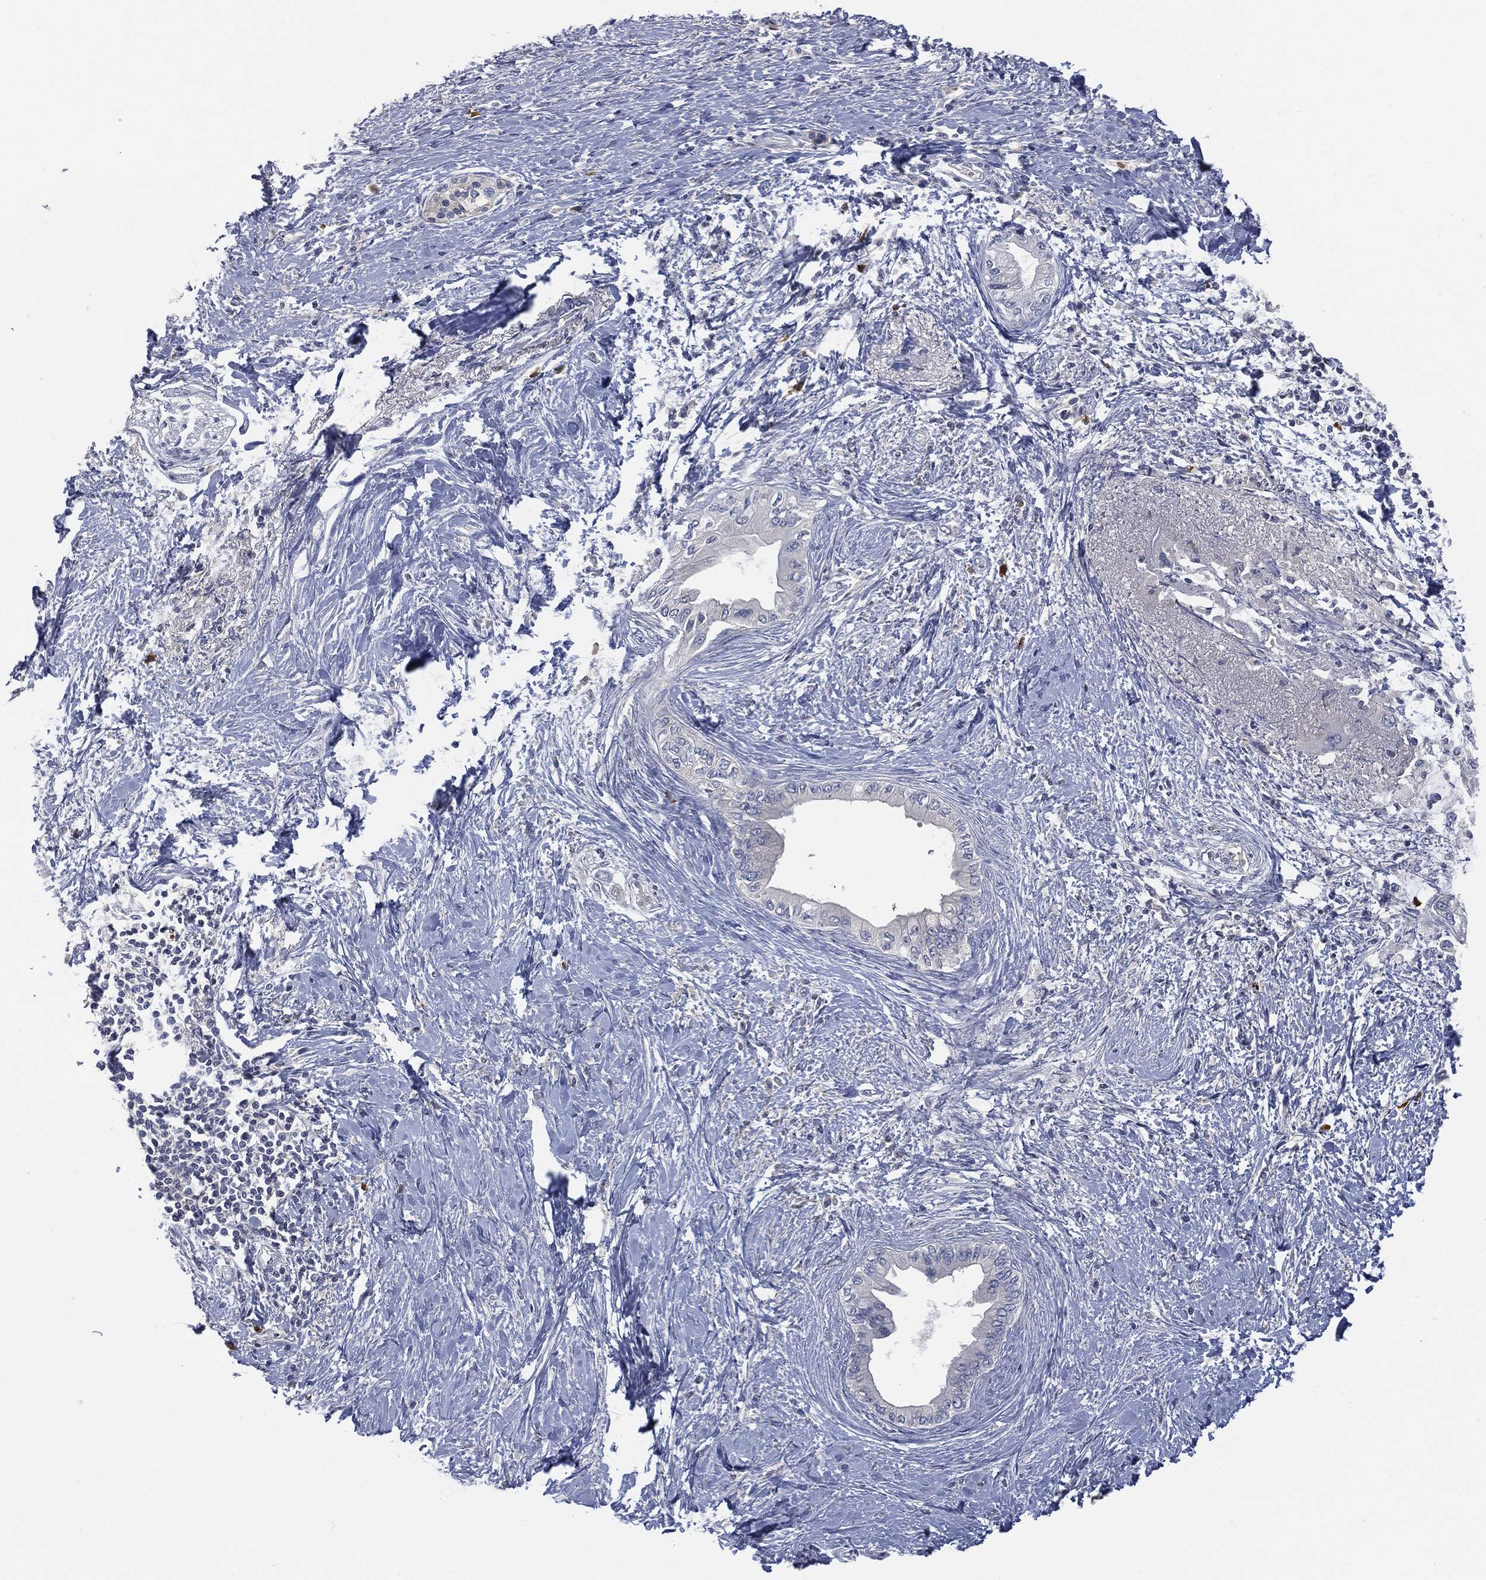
{"staining": {"intensity": "negative", "quantity": "none", "location": "none"}, "tissue": "pancreatic cancer", "cell_type": "Tumor cells", "image_type": "cancer", "snomed": [{"axis": "morphology", "description": "Normal tissue, NOS"}, {"axis": "morphology", "description": "Adenocarcinoma, NOS"}, {"axis": "topography", "description": "Pancreas"}, {"axis": "topography", "description": "Duodenum"}], "caption": "The photomicrograph shows no staining of tumor cells in adenocarcinoma (pancreatic).", "gene": "BTK", "patient": {"sex": "female", "age": 60}}